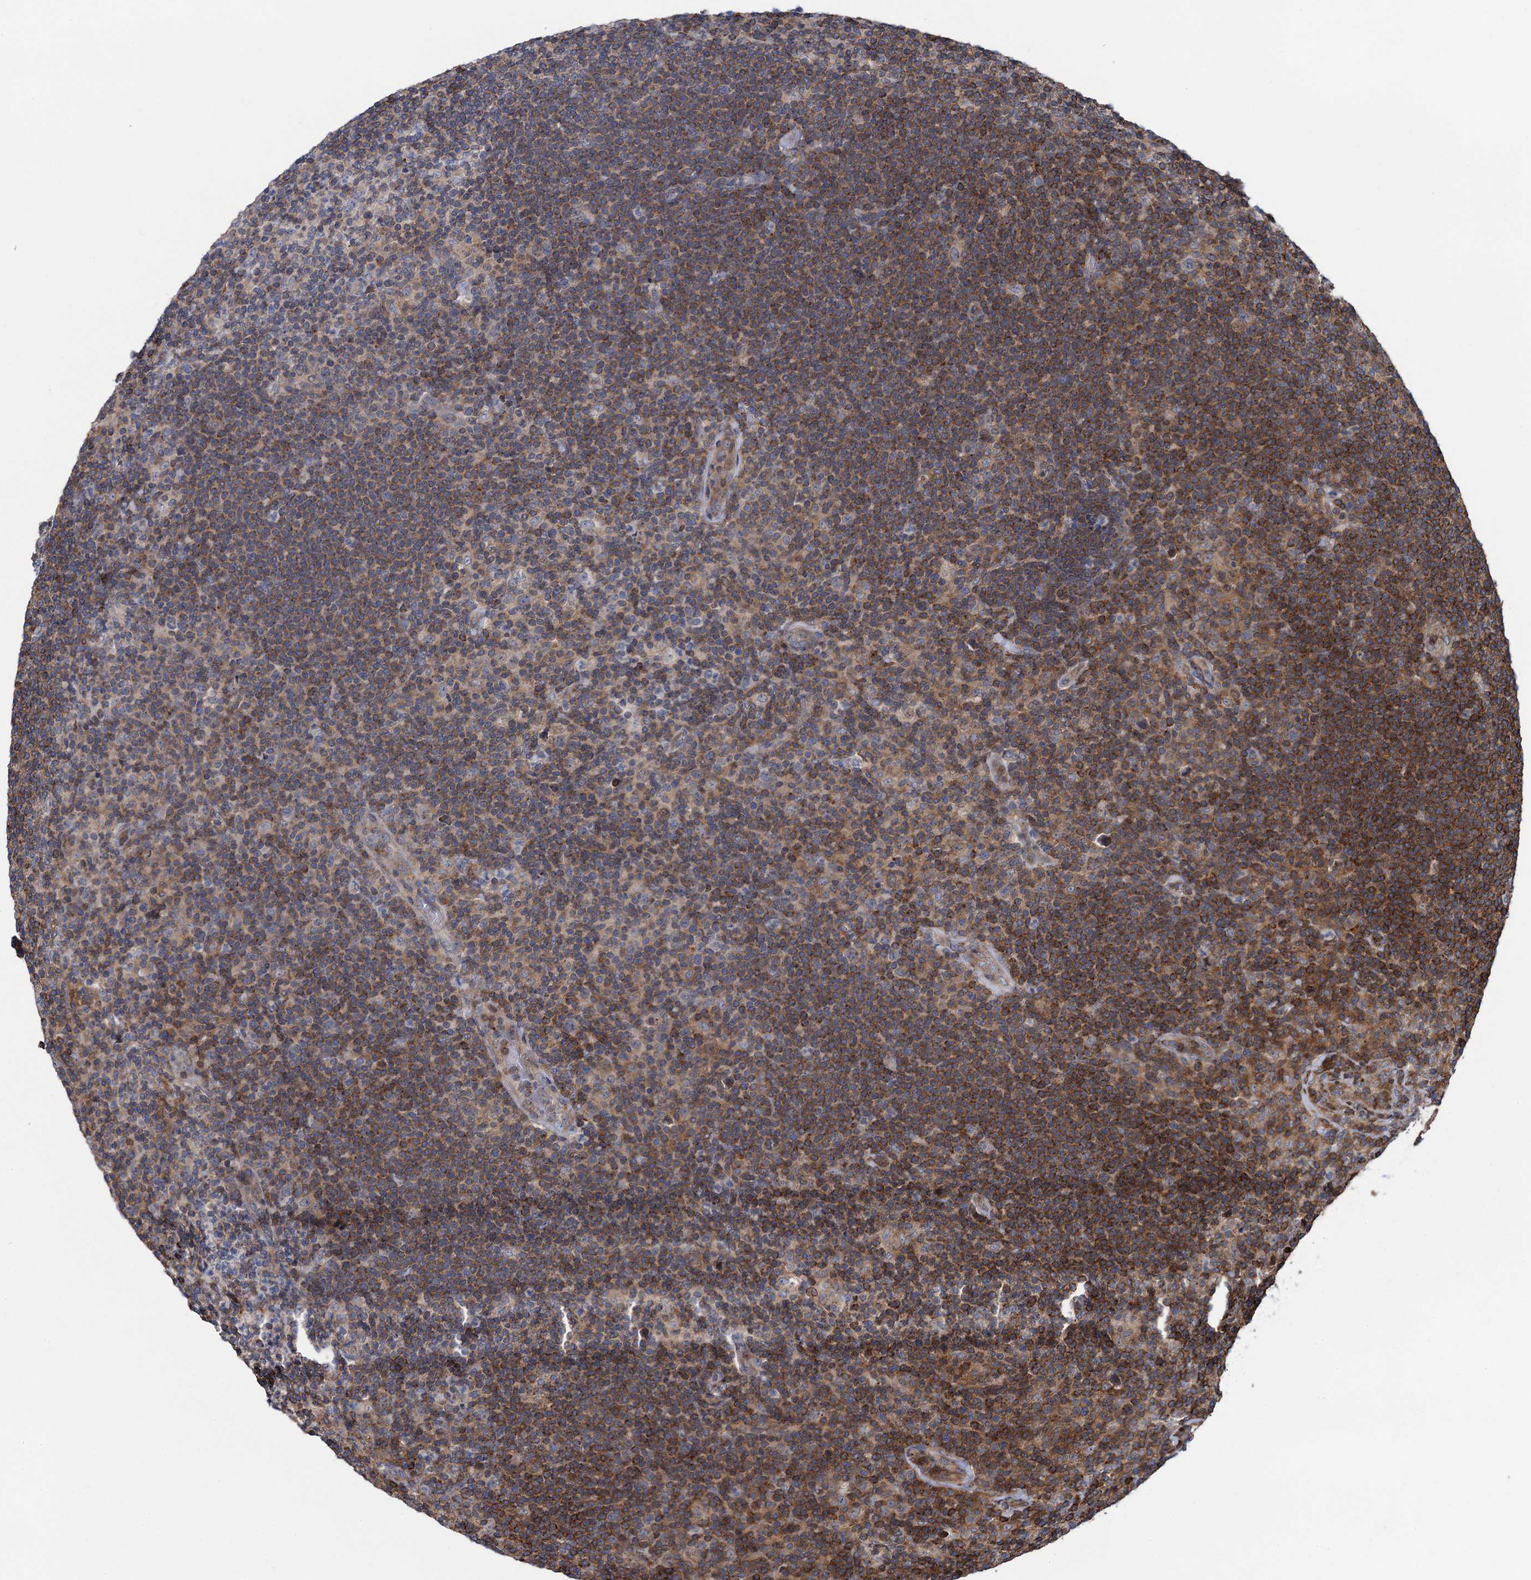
{"staining": {"intensity": "negative", "quantity": "none", "location": "none"}, "tissue": "lymphoma", "cell_type": "Tumor cells", "image_type": "cancer", "snomed": [{"axis": "morphology", "description": "Hodgkin's disease, NOS"}, {"axis": "topography", "description": "Lymph node"}], "caption": "Immunohistochemical staining of human lymphoma exhibits no significant staining in tumor cells.", "gene": "CCDC102A", "patient": {"sex": "female", "age": 57}}